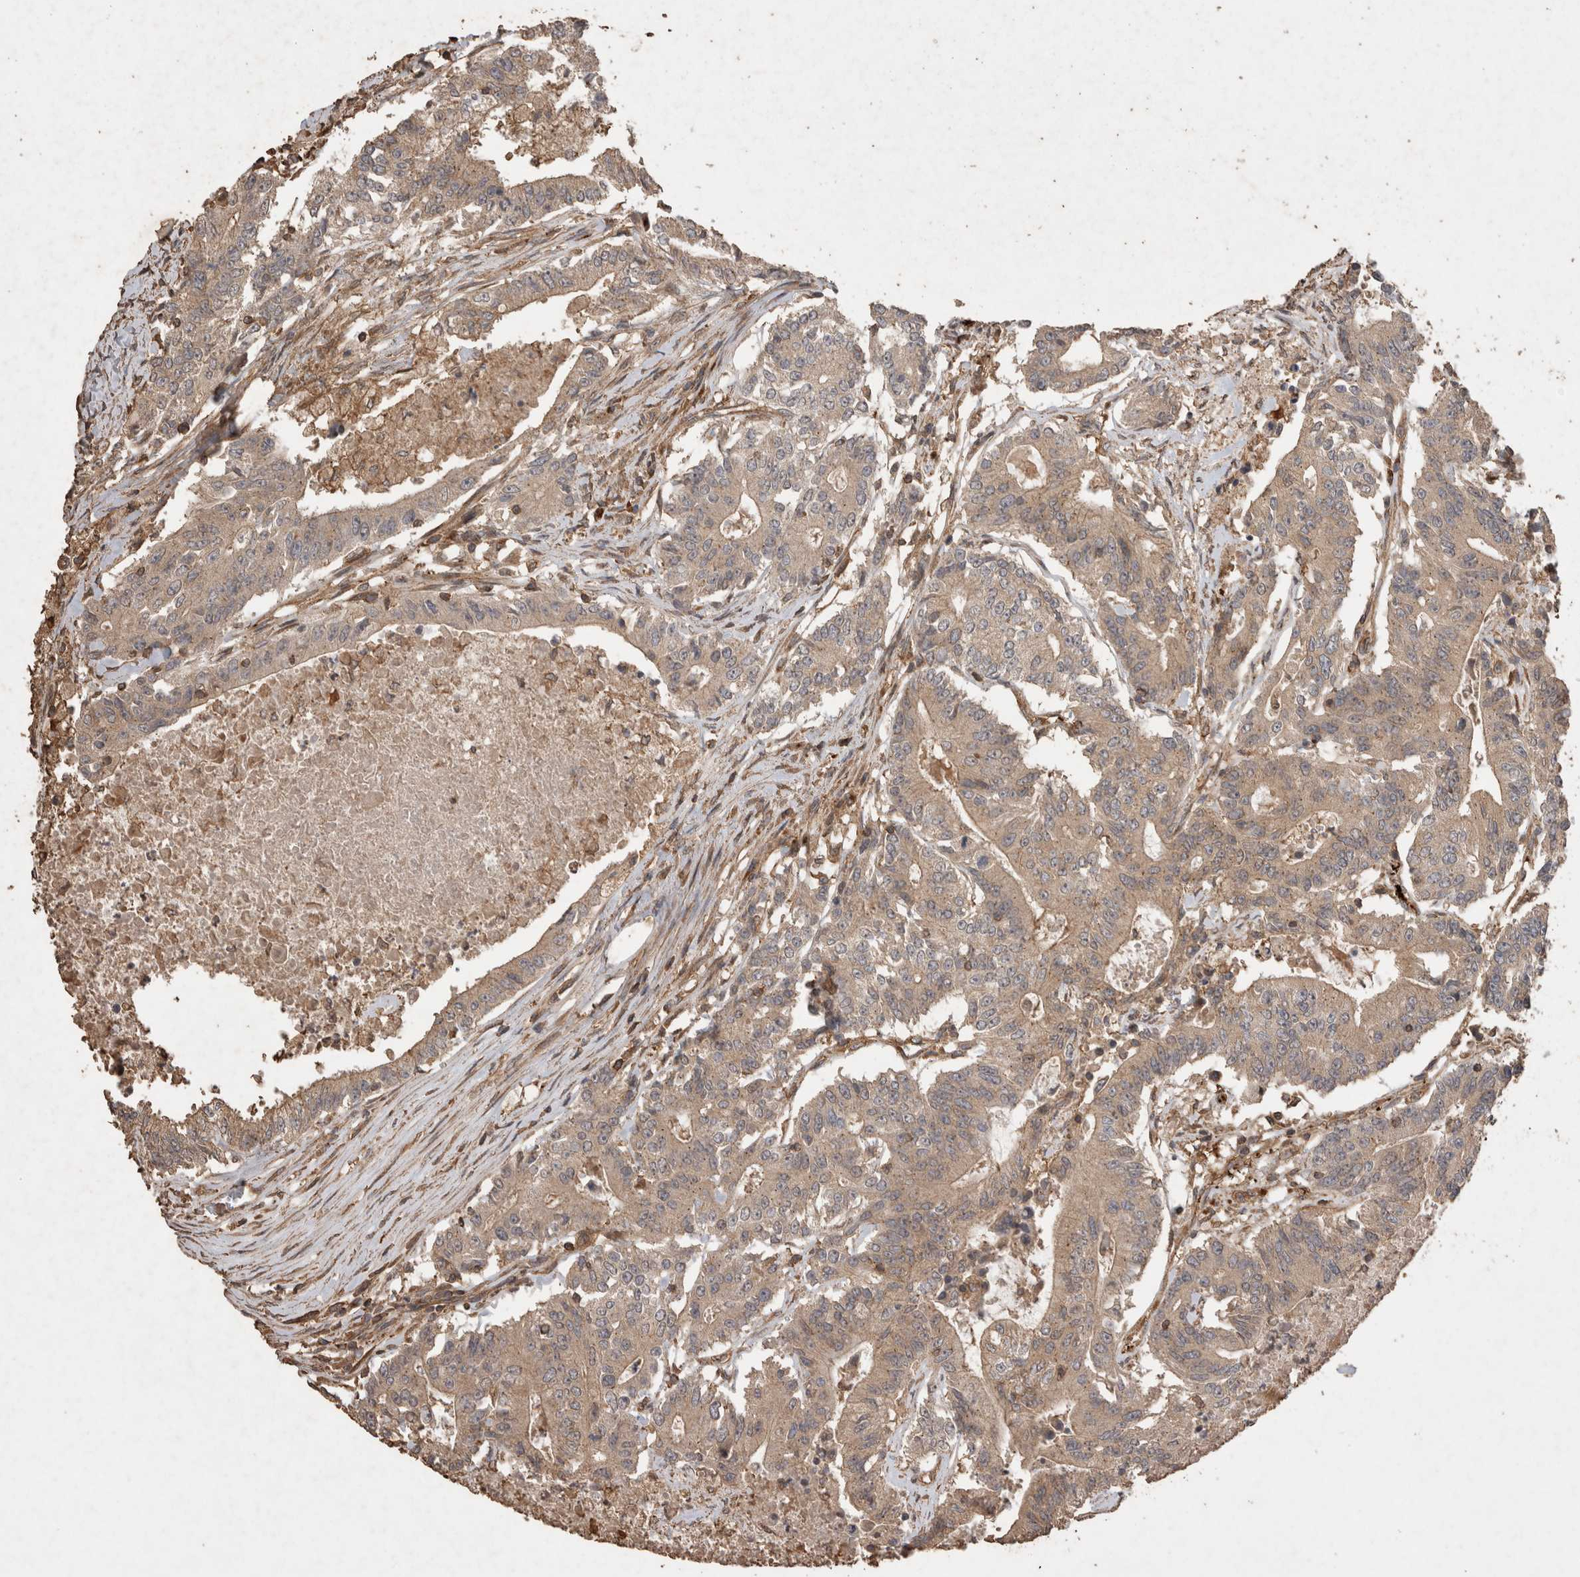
{"staining": {"intensity": "weak", "quantity": "<25%", "location": "cytoplasmic/membranous"}, "tissue": "colorectal cancer", "cell_type": "Tumor cells", "image_type": "cancer", "snomed": [{"axis": "morphology", "description": "Adenocarcinoma, NOS"}, {"axis": "topography", "description": "Colon"}], "caption": "The image demonstrates no significant positivity in tumor cells of colorectal cancer (adenocarcinoma). (Brightfield microscopy of DAB (3,3'-diaminobenzidine) immunohistochemistry (IHC) at high magnification).", "gene": "SNX31", "patient": {"sex": "female", "age": 77}}